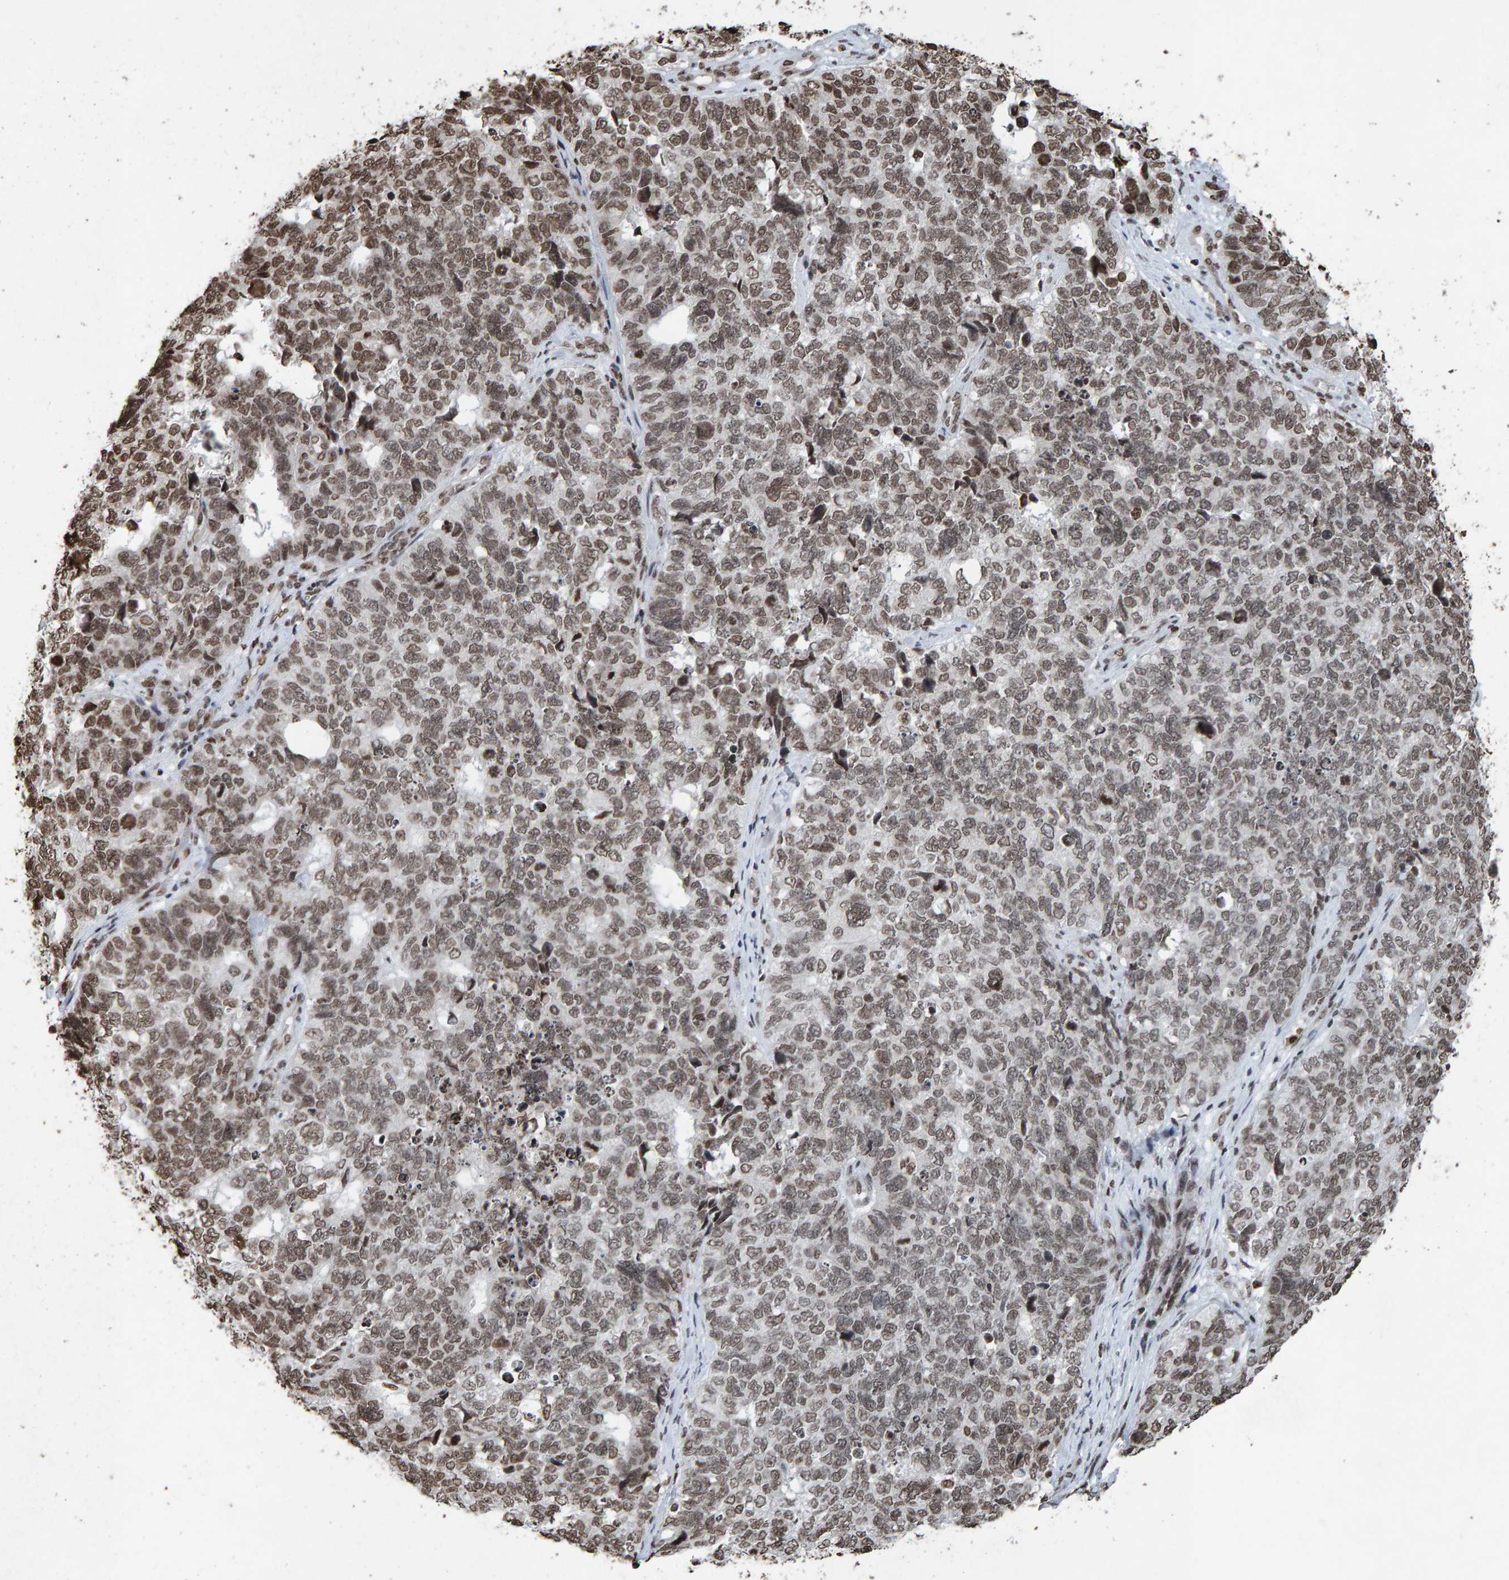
{"staining": {"intensity": "moderate", "quantity": "25%-75%", "location": "nuclear"}, "tissue": "cervical cancer", "cell_type": "Tumor cells", "image_type": "cancer", "snomed": [{"axis": "morphology", "description": "Squamous cell carcinoma, NOS"}, {"axis": "topography", "description": "Cervix"}], "caption": "A brown stain shows moderate nuclear staining of a protein in human cervical cancer tumor cells.", "gene": "H2AZ1", "patient": {"sex": "female", "age": 63}}